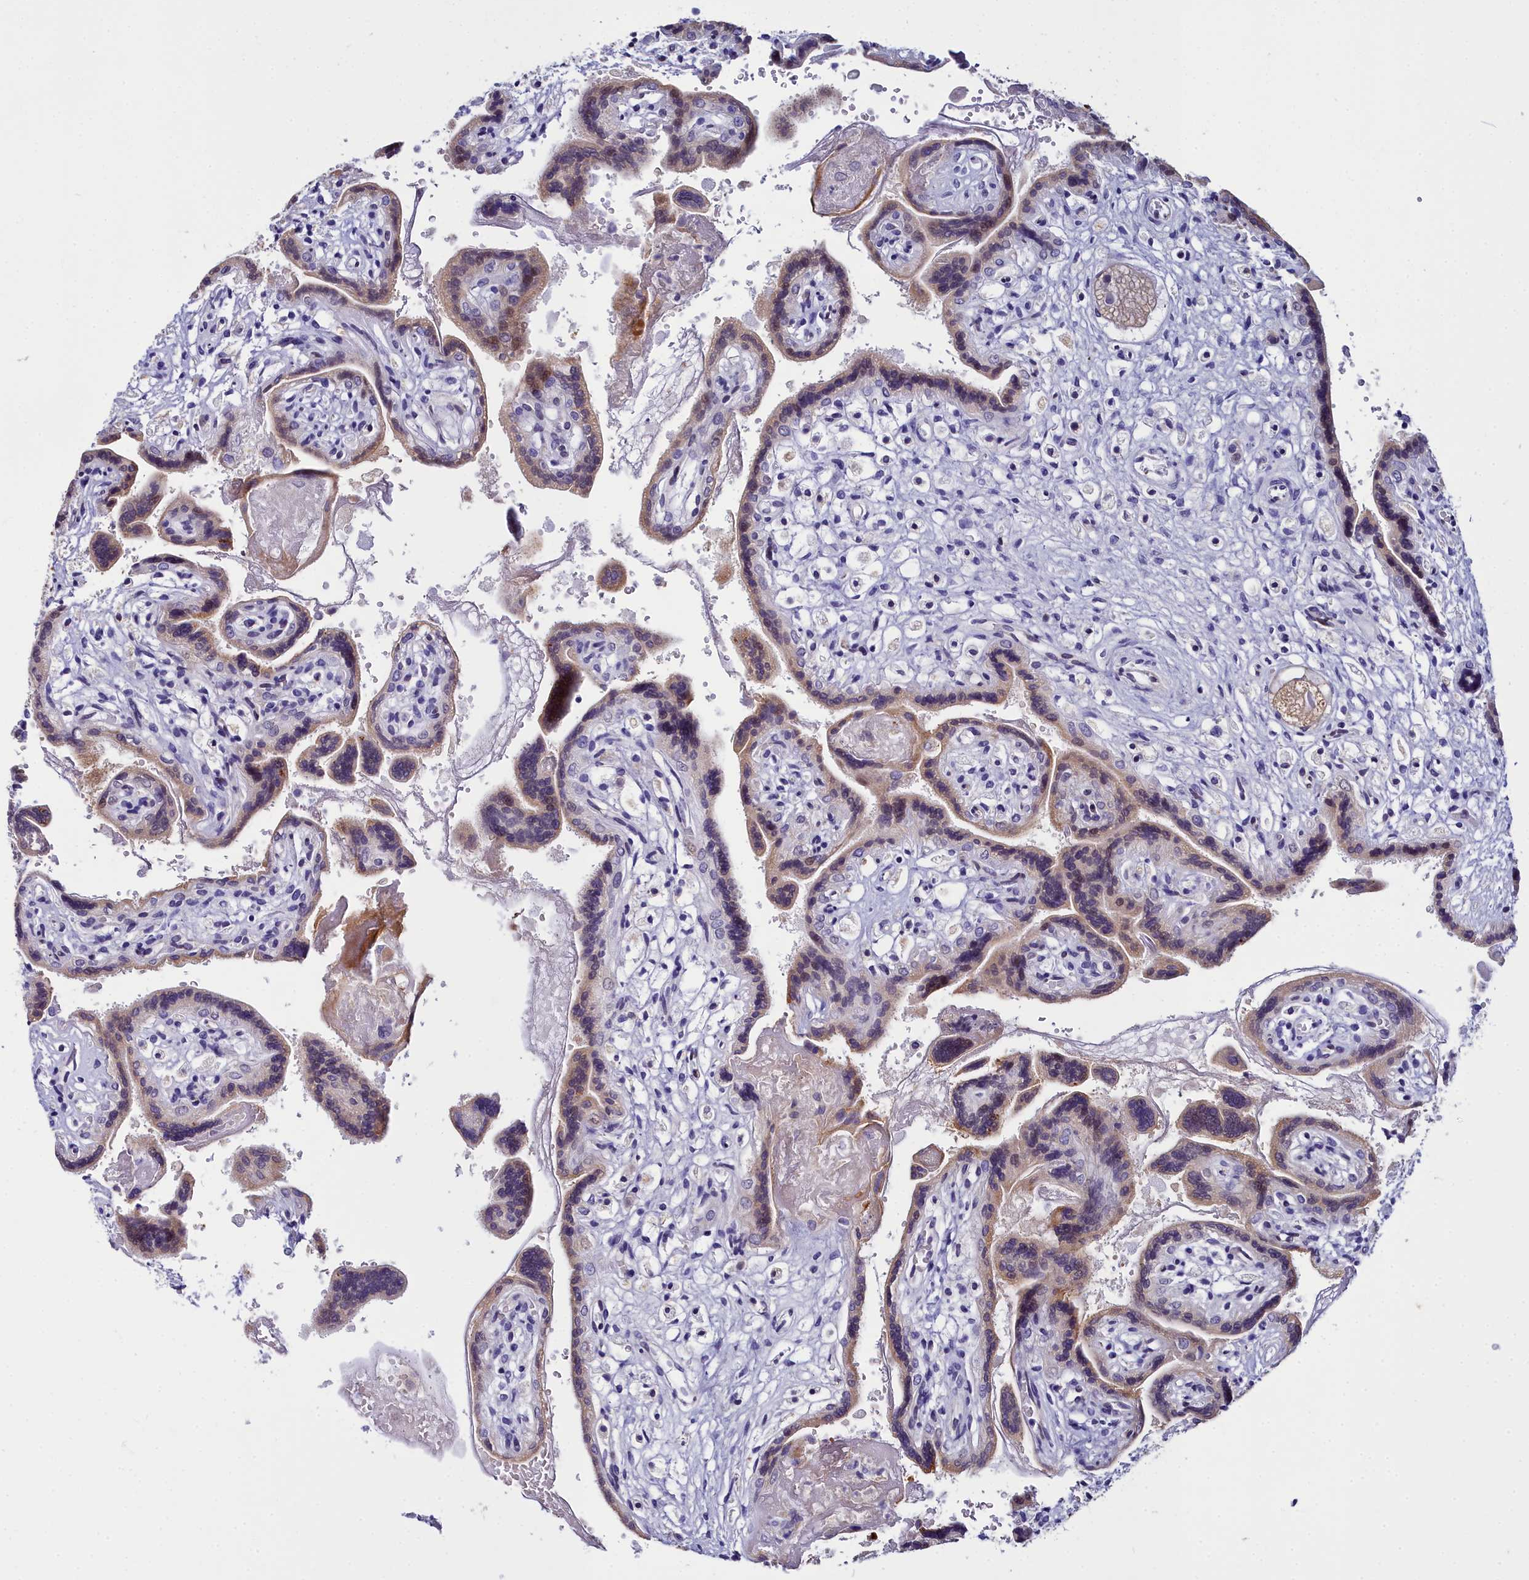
{"staining": {"intensity": "negative", "quantity": "none", "location": "none"}, "tissue": "placenta", "cell_type": "Decidual cells", "image_type": "normal", "snomed": [{"axis": "morphology", "description": "Normal tissue, NOS"}, {"axis": "topography", "description": "Placenta"}], "caption": "This is a photomicrograph of IHC staining of unremarkable placenta, which shows no staining in decidual cells. (DAB immunohistochemistry visualized using brightfield microscopy, high magnification).", "gene": "ELAPOR2", "patient": {"sex": "female", "age": 37}}